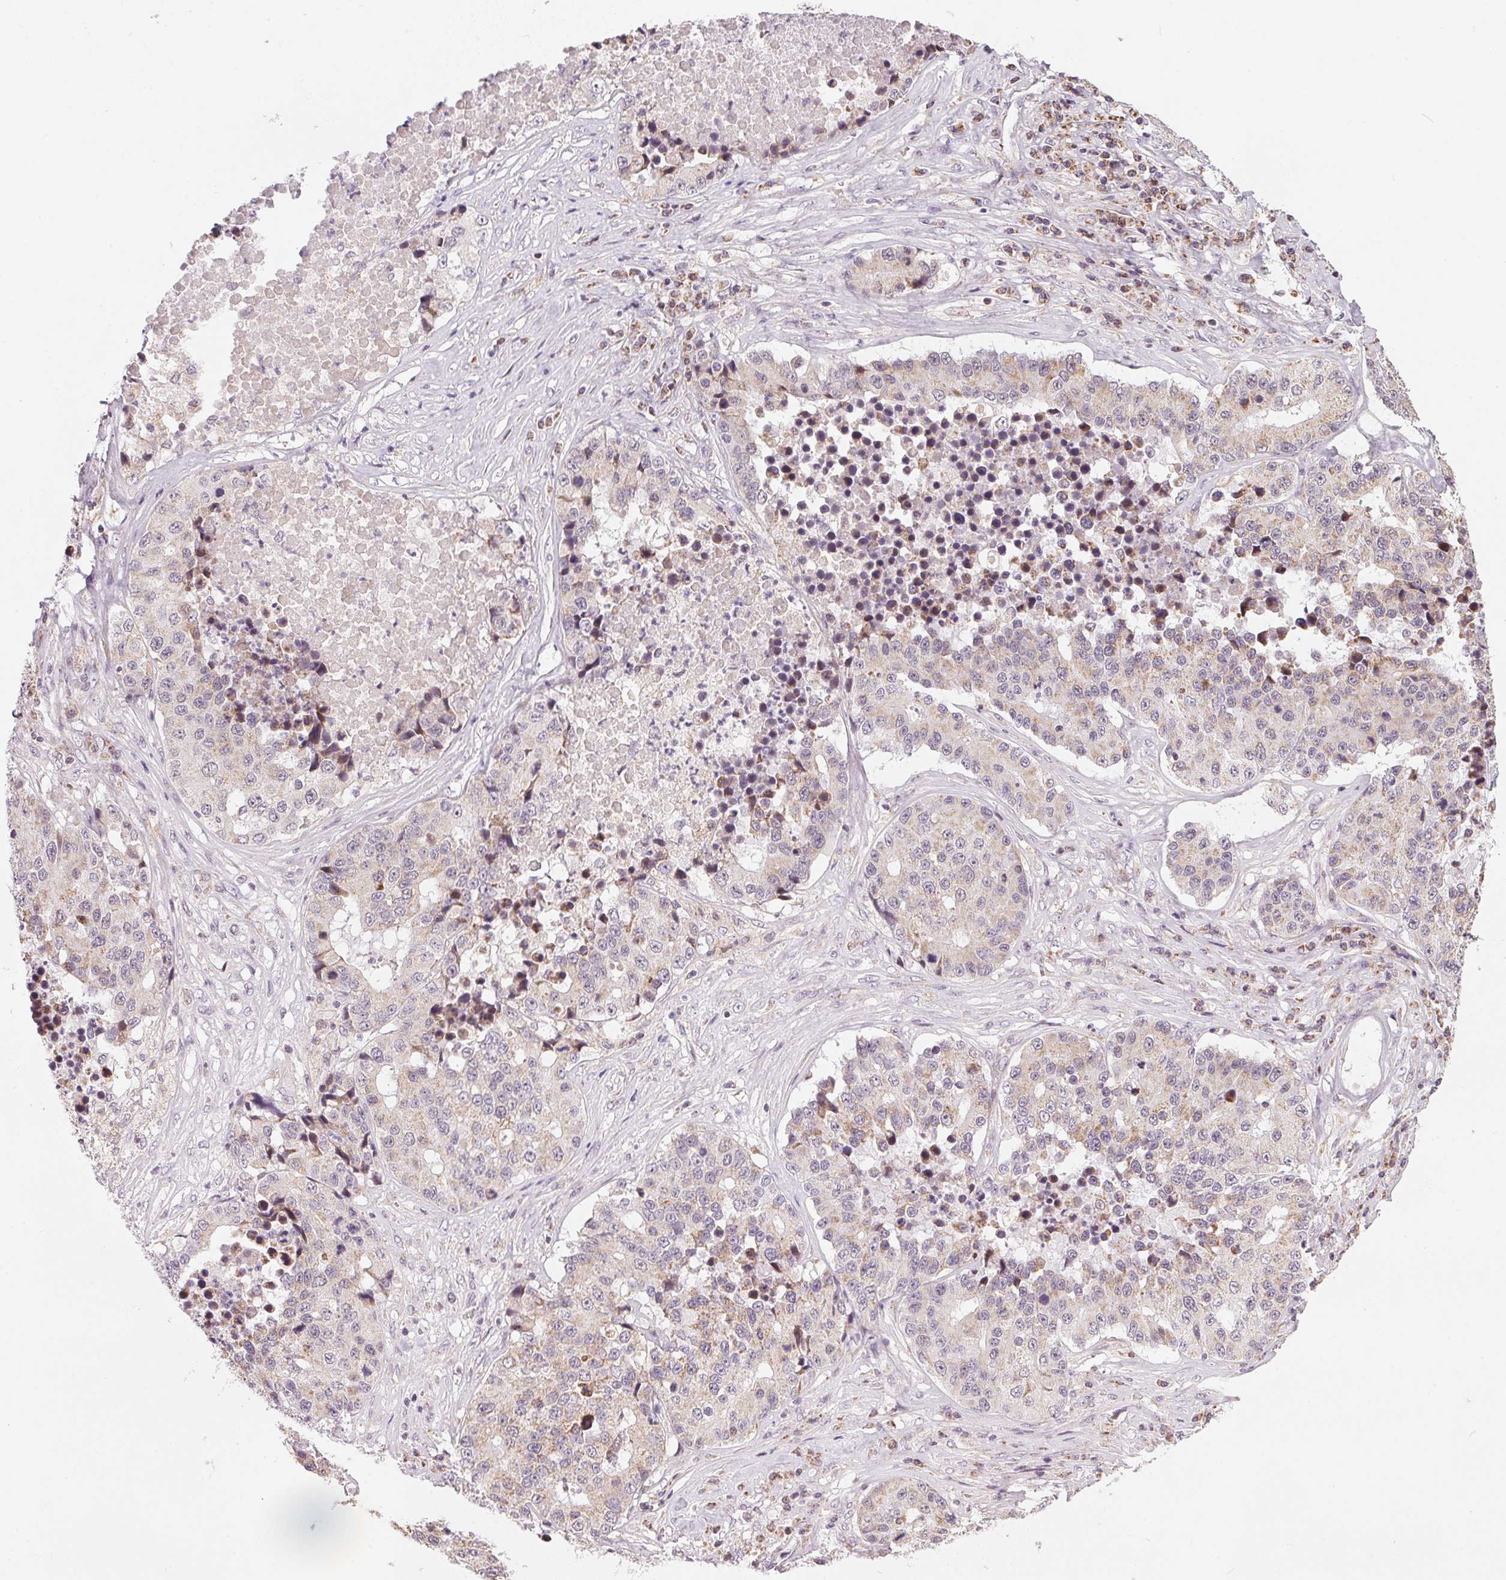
{"staining": {"intensity": "weak", "quantity": "25%-75%", "location": "cytoplasmic/membranous"}, "tissue": "stomach cancer", "cell_type": "Tumor cells", "image_type": "cancer", "snomed": [{"axis": "morphology", "description": "Adenocarcinoma, NOS"}, {"axis": "topography", "description": "Stomach"}], "caption": "Stomach cancer (adenocarcinoma) stained with DAB (3,3'-diaminobenzidine) immunohistochemistry reveals low levels of weak cytoplasmic/membranous positivity in about 25%-75% of tumor cells. The staining was performed using DAB (3,3'-diaminobenzidine), with brown indicating positive protein expression. Nuclei are stained blue with hematoxylin.", "gene": "COQ7", "patient": {"sex": "male", "age": 71}}